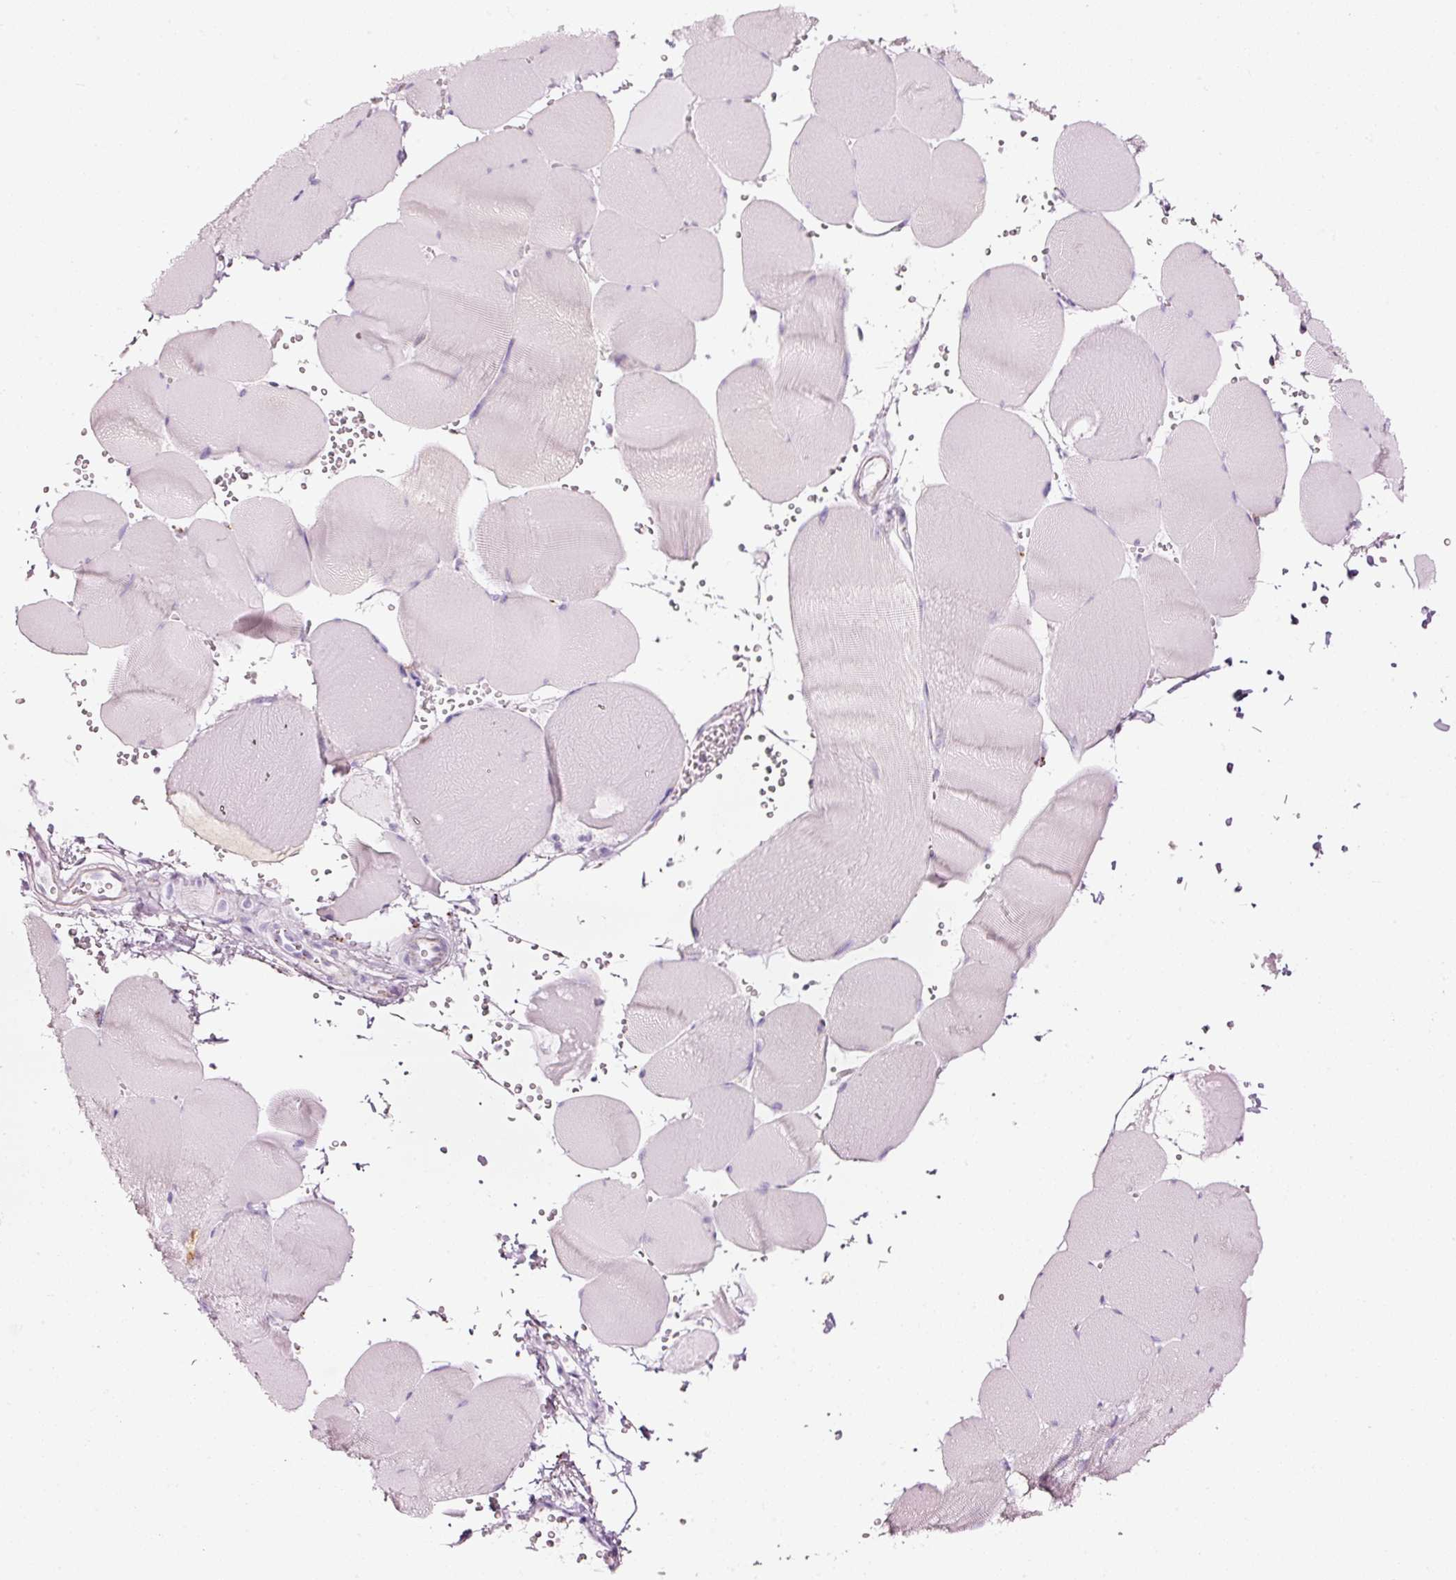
{"staining": {"intensity": "negative", "quantity": "none", "location": "none"}, "tissue": "skeletal muscle", "cell_type": "Myocytes", "image_type": "normal", "snomed": [{"axis": "morphology", "description": "Normal tissue, NOS"}, {"axis": "topography", "description": "Skeletal muscle"}, {"axis": "topography", "description": "Head-Neck"}], "caption": "Normal skeletal muscle was stained to show a protein in brown. There is no significant expression in myocytes.", "gene": "SDF4", "patient": {"sex": "male", "age": 66}}